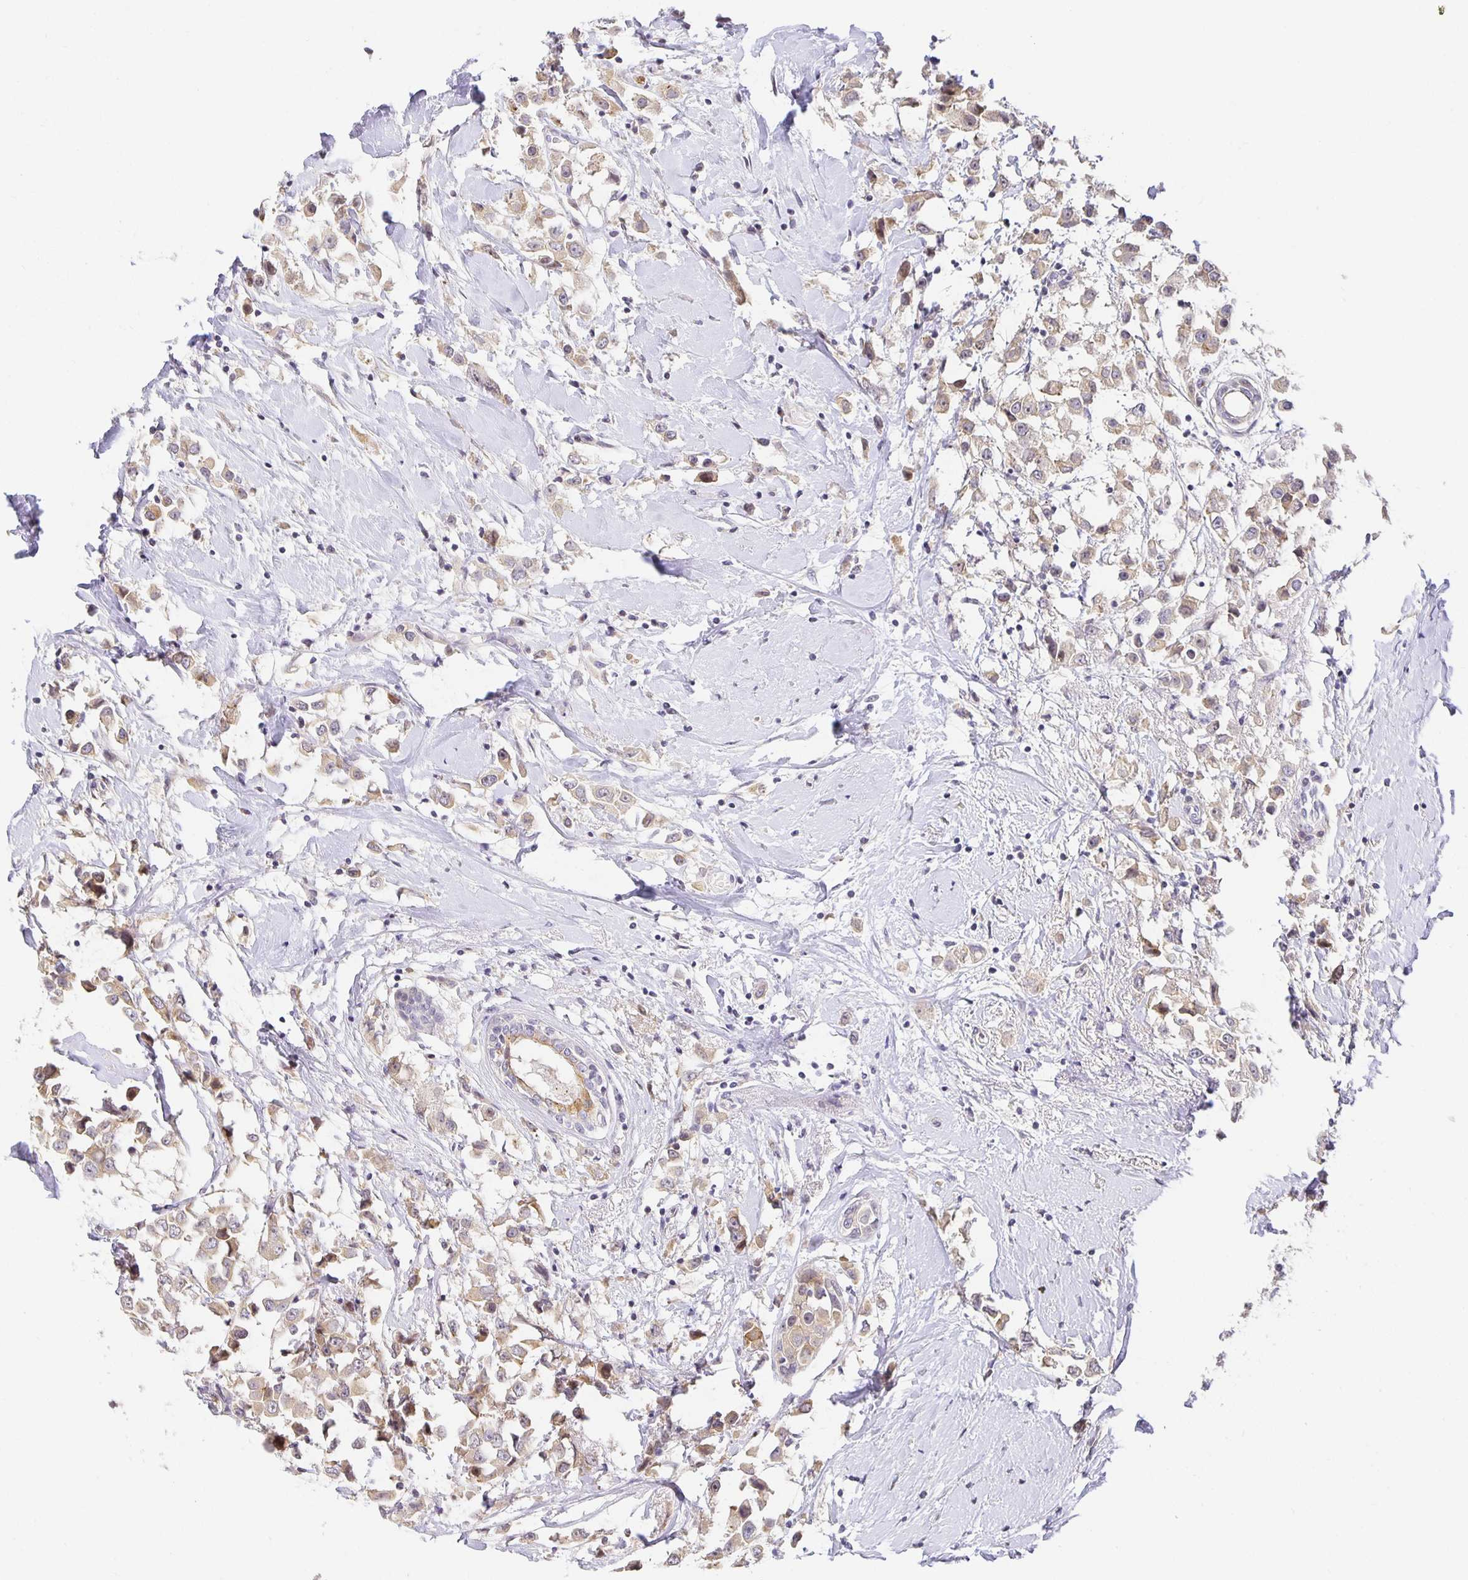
{"staining": {"intensity": "weak", "quantity": ">75%", "location": "cytoplasmic/membranous"}, "tissue": "breast cancer", "cell_type": "Tumor cells", "image_type": "cancer", "snomed": [{"axis": "morphology", "description": "Duct carcinoma"}, {"axis": "topography", "description": "Breast"}], "caption": "IHC (DAB) staining of human breast infiltrating ductal carcinoma displays weak cytoplasmic/membranous protein staining in about >75% of tumor cells.", "gene": "TJP3", "patient": {"sex": "female", "age": 61}}